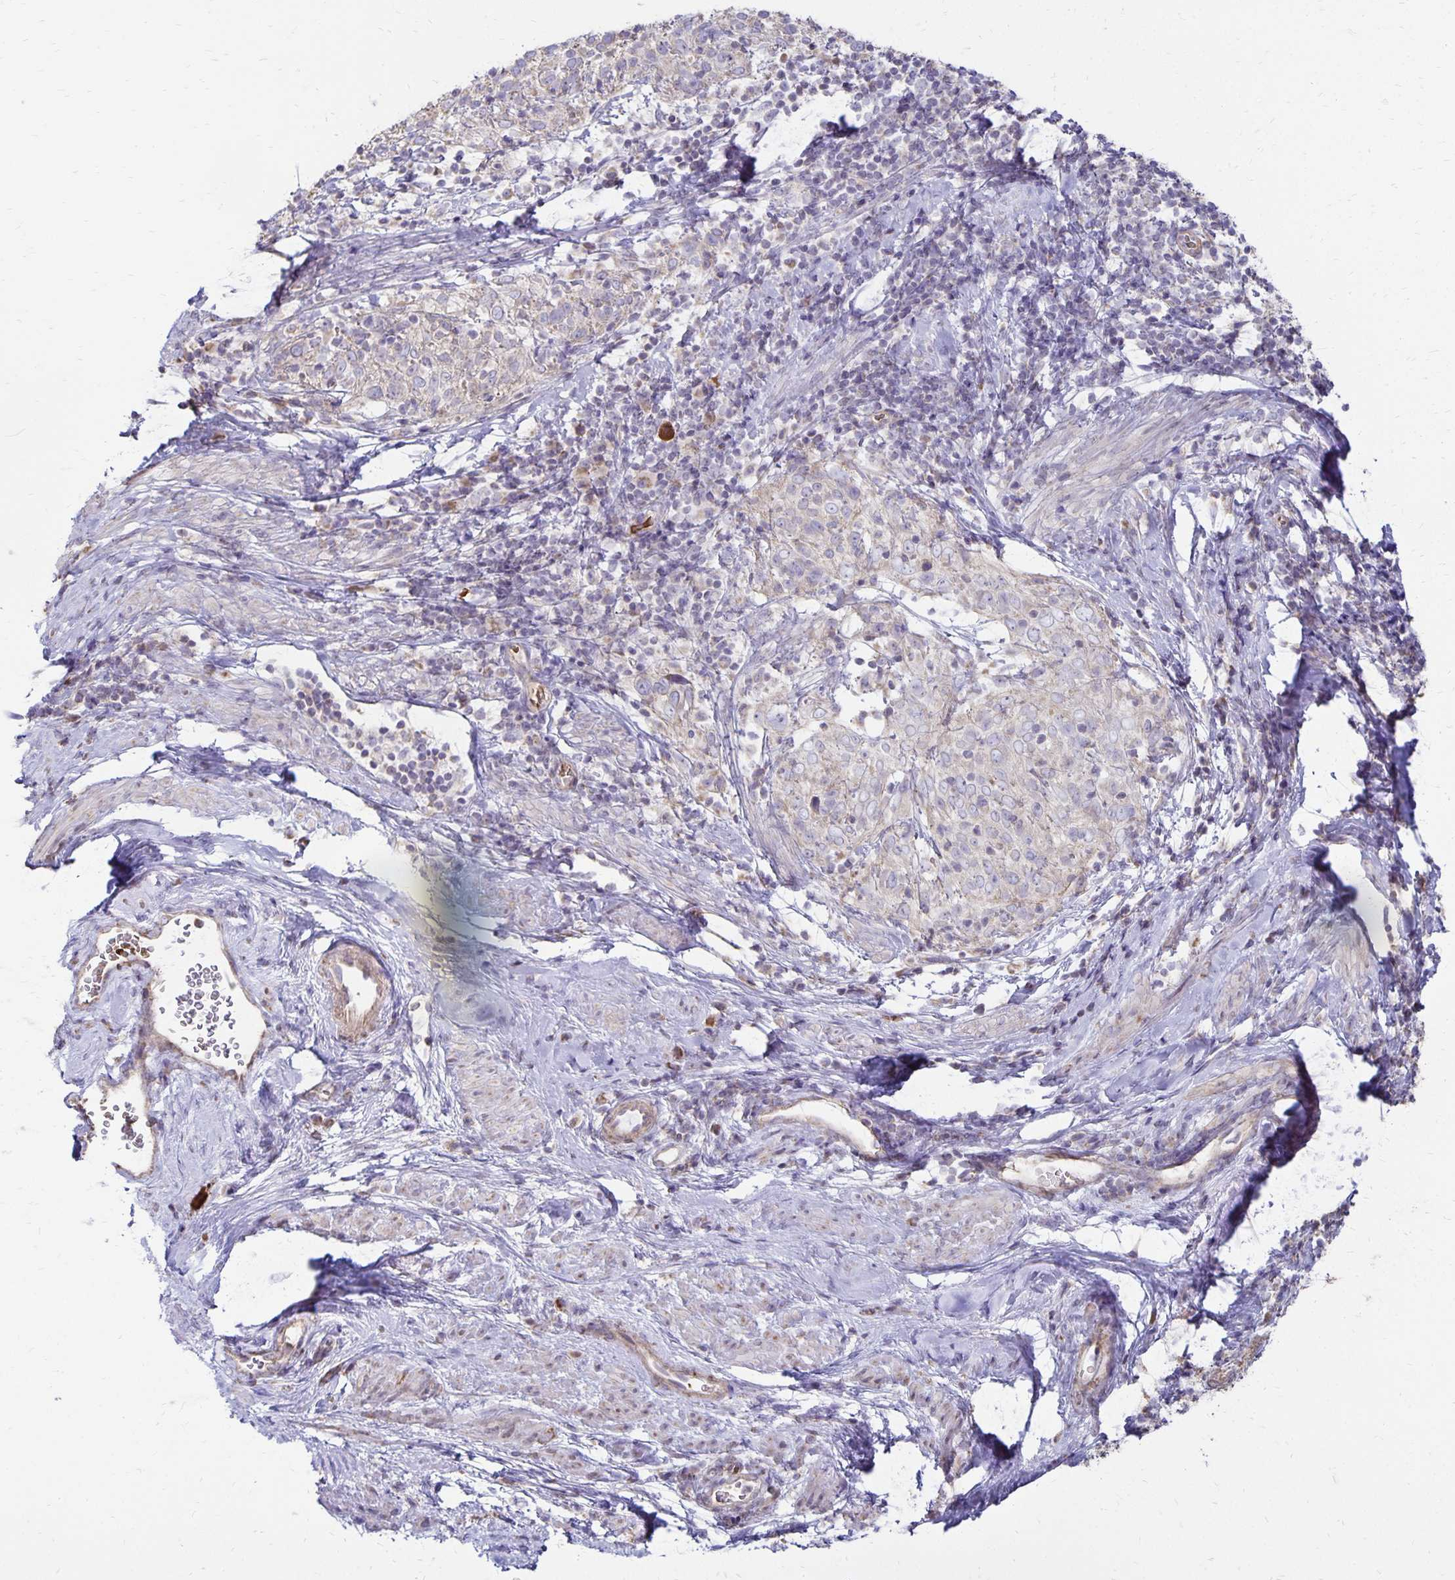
{"staining": {"intensity": "negative", "quantity": "none", "location": "none"}, "tissue": "cervical cancer", "cell_type": "Tumor cells", "image_type": "cancer", "snomed": [{"axis": "morphology", "description": "Squamous cell carcinoma, NOS"}, {"axis": "topography", "description": "Cervix"}], "caption": "Tumor cells show no significant protein expression in cervical cancer (squamous cell carcinoma).", "gene": "FN3K", "patient": {"sex": "female", "age": 61}}